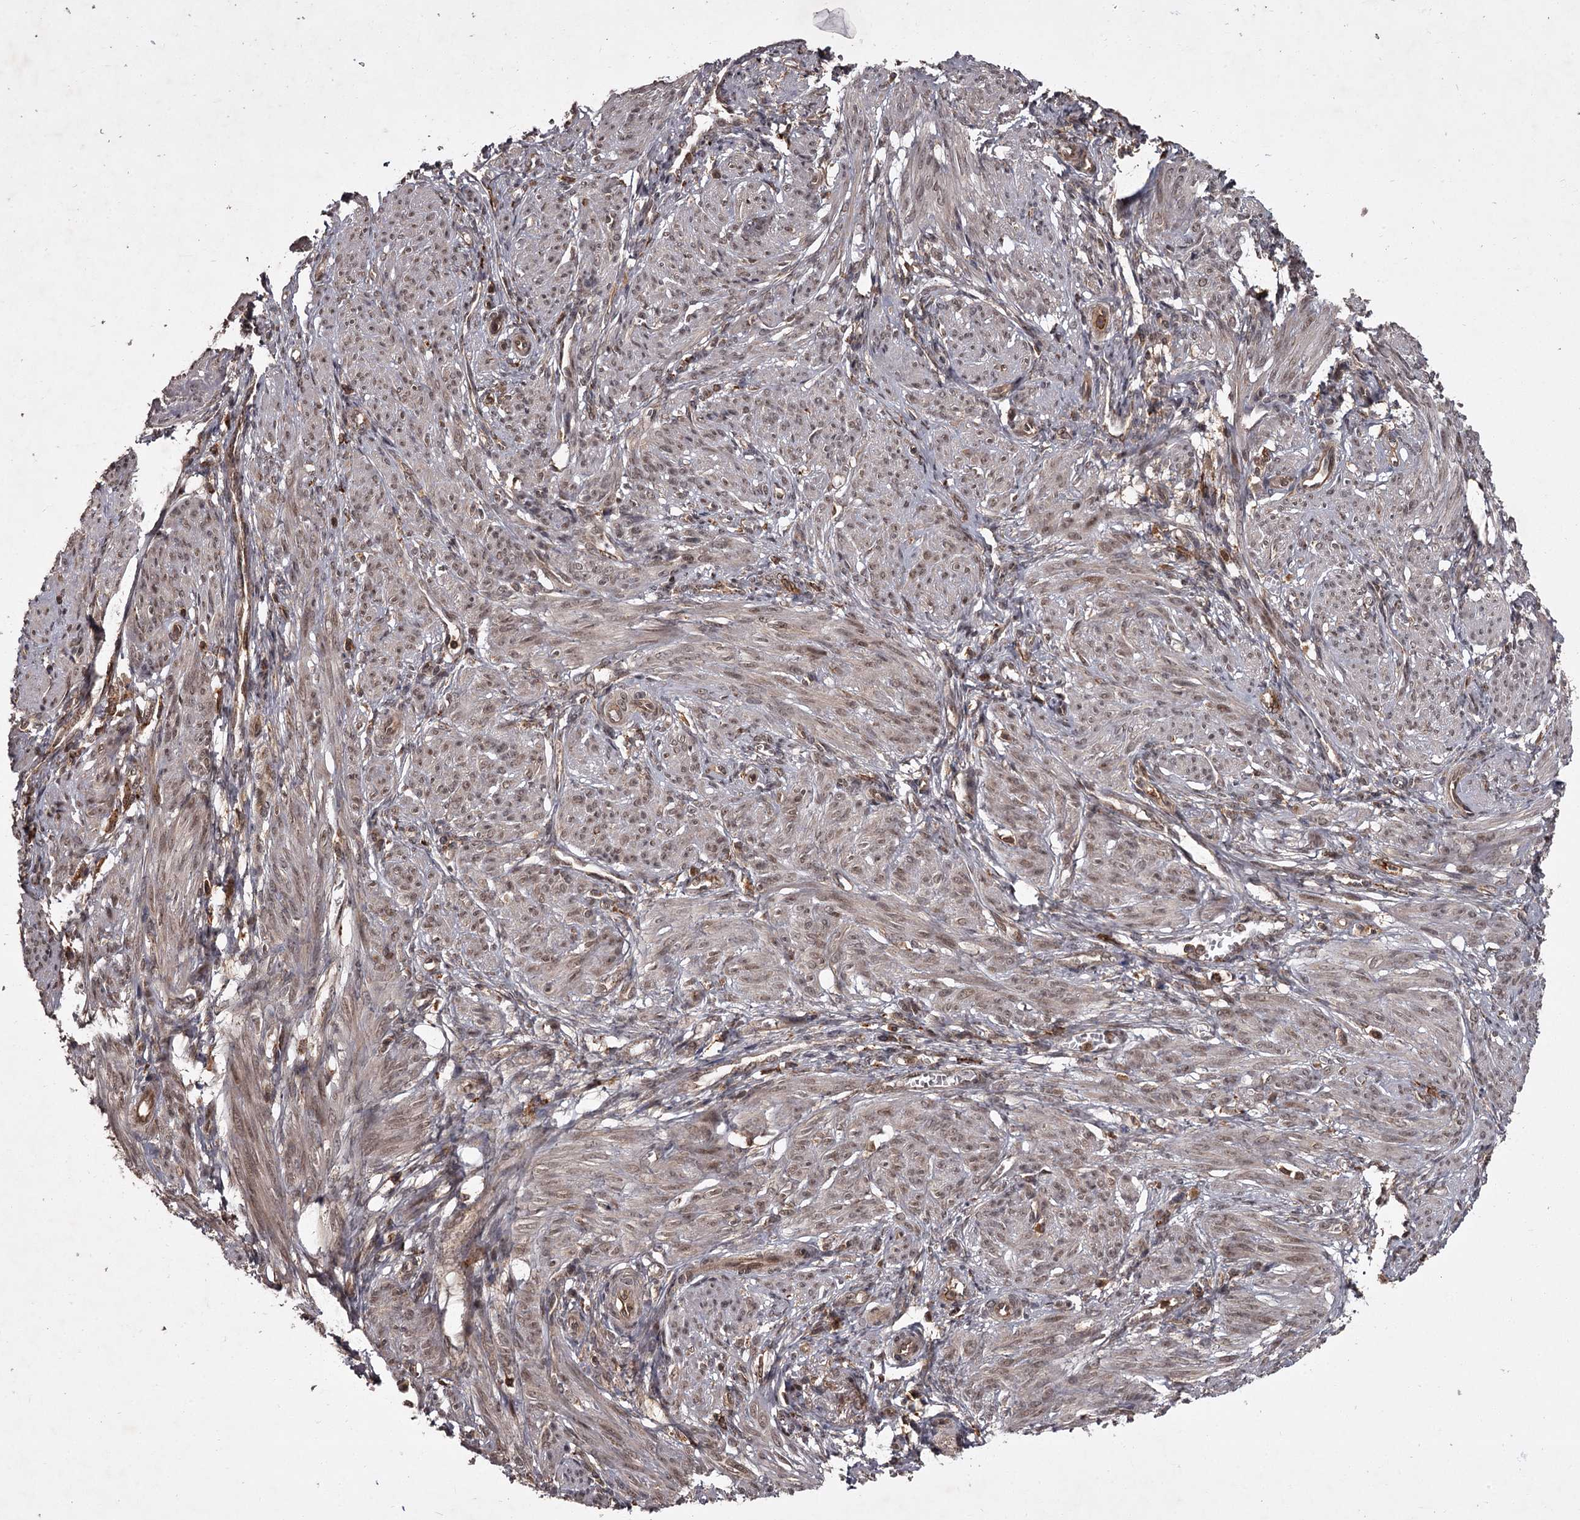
{"staining": {"intensity": "weak", "quantity": "25%-75%", "location": "cytoplasmic/membranous,nuclear"}, "tissue": "smooth muscle", "cell_type": "Smooth muscle cells", "image_type": "normal", "snomed": [{"axis": "morphology", "description": "Normal tissue, NOS"}, {"axis": "topography", "description": "Smooth muscle"}], "caption": "Immunohistochemical staining of normal smooth muscle displays weak cytoplasmic/membranous,nuclear protein positivity in approximately 25%-75% of smooth muscle cells.", "gene": "TBC1D23", "patient": {"sex": "female", "age": 39}}